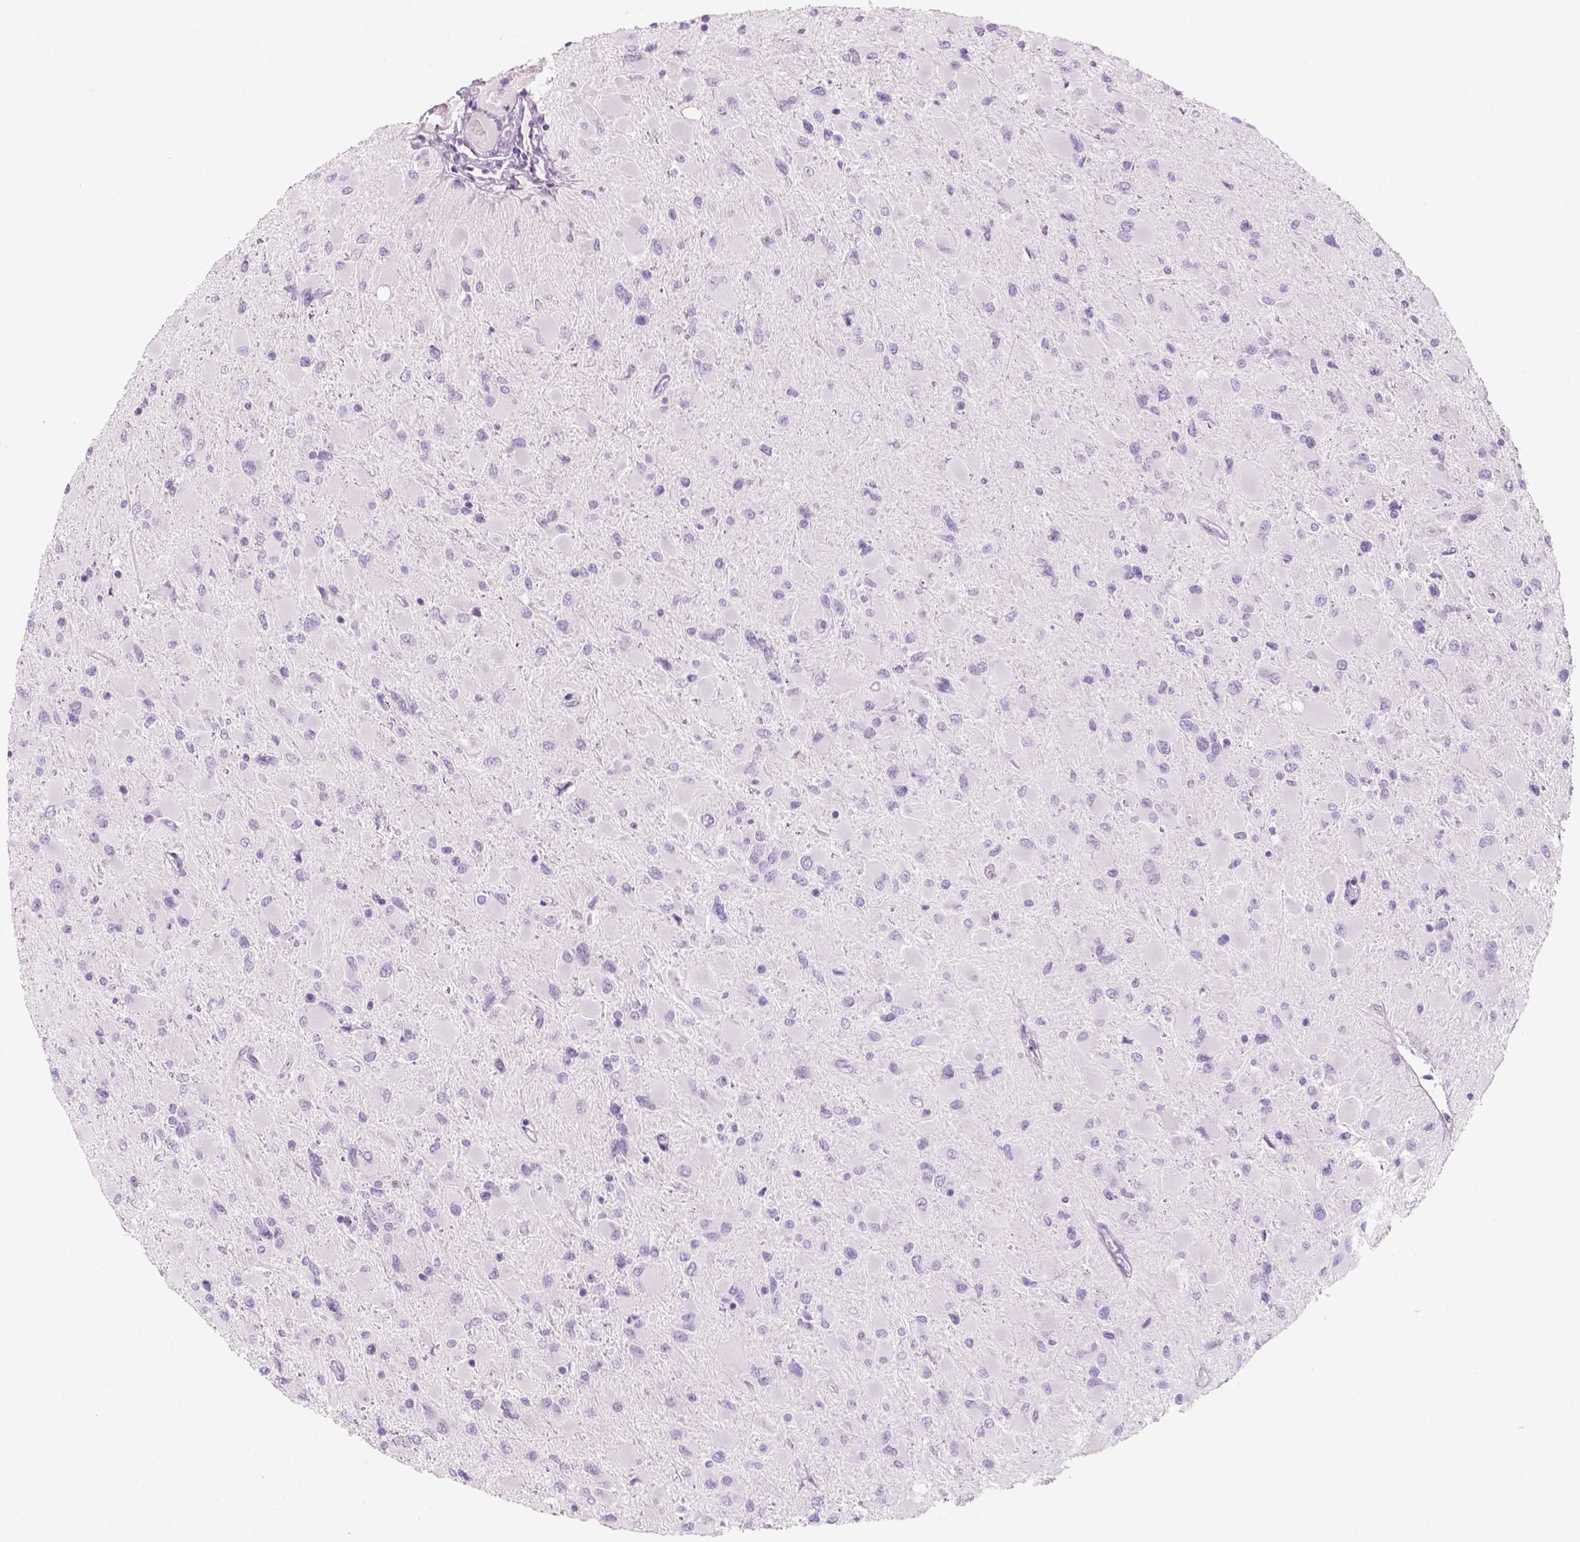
{"staining": {"intensity": "negative", "quantity": "none", "location": "none"}, "tissue": "glioma", "cell_type": "Tumor cells", "image_type": "cancer", "snomed": [{"axis": "morphology", "description": "Glioma, malignant, High grade"}, {"axis": "topography", "description": "Cerebral cortex"}], "caption": "This micrograph is of malignant high-grade glioma stained with immunohistochemistry (IHC) to label a protein in brown with the nuclei are counter-stained blue. There is no expression in tumor cells.", "gene": "KRTAP11-1", "patient": {"sex": "female", "age": 36}}